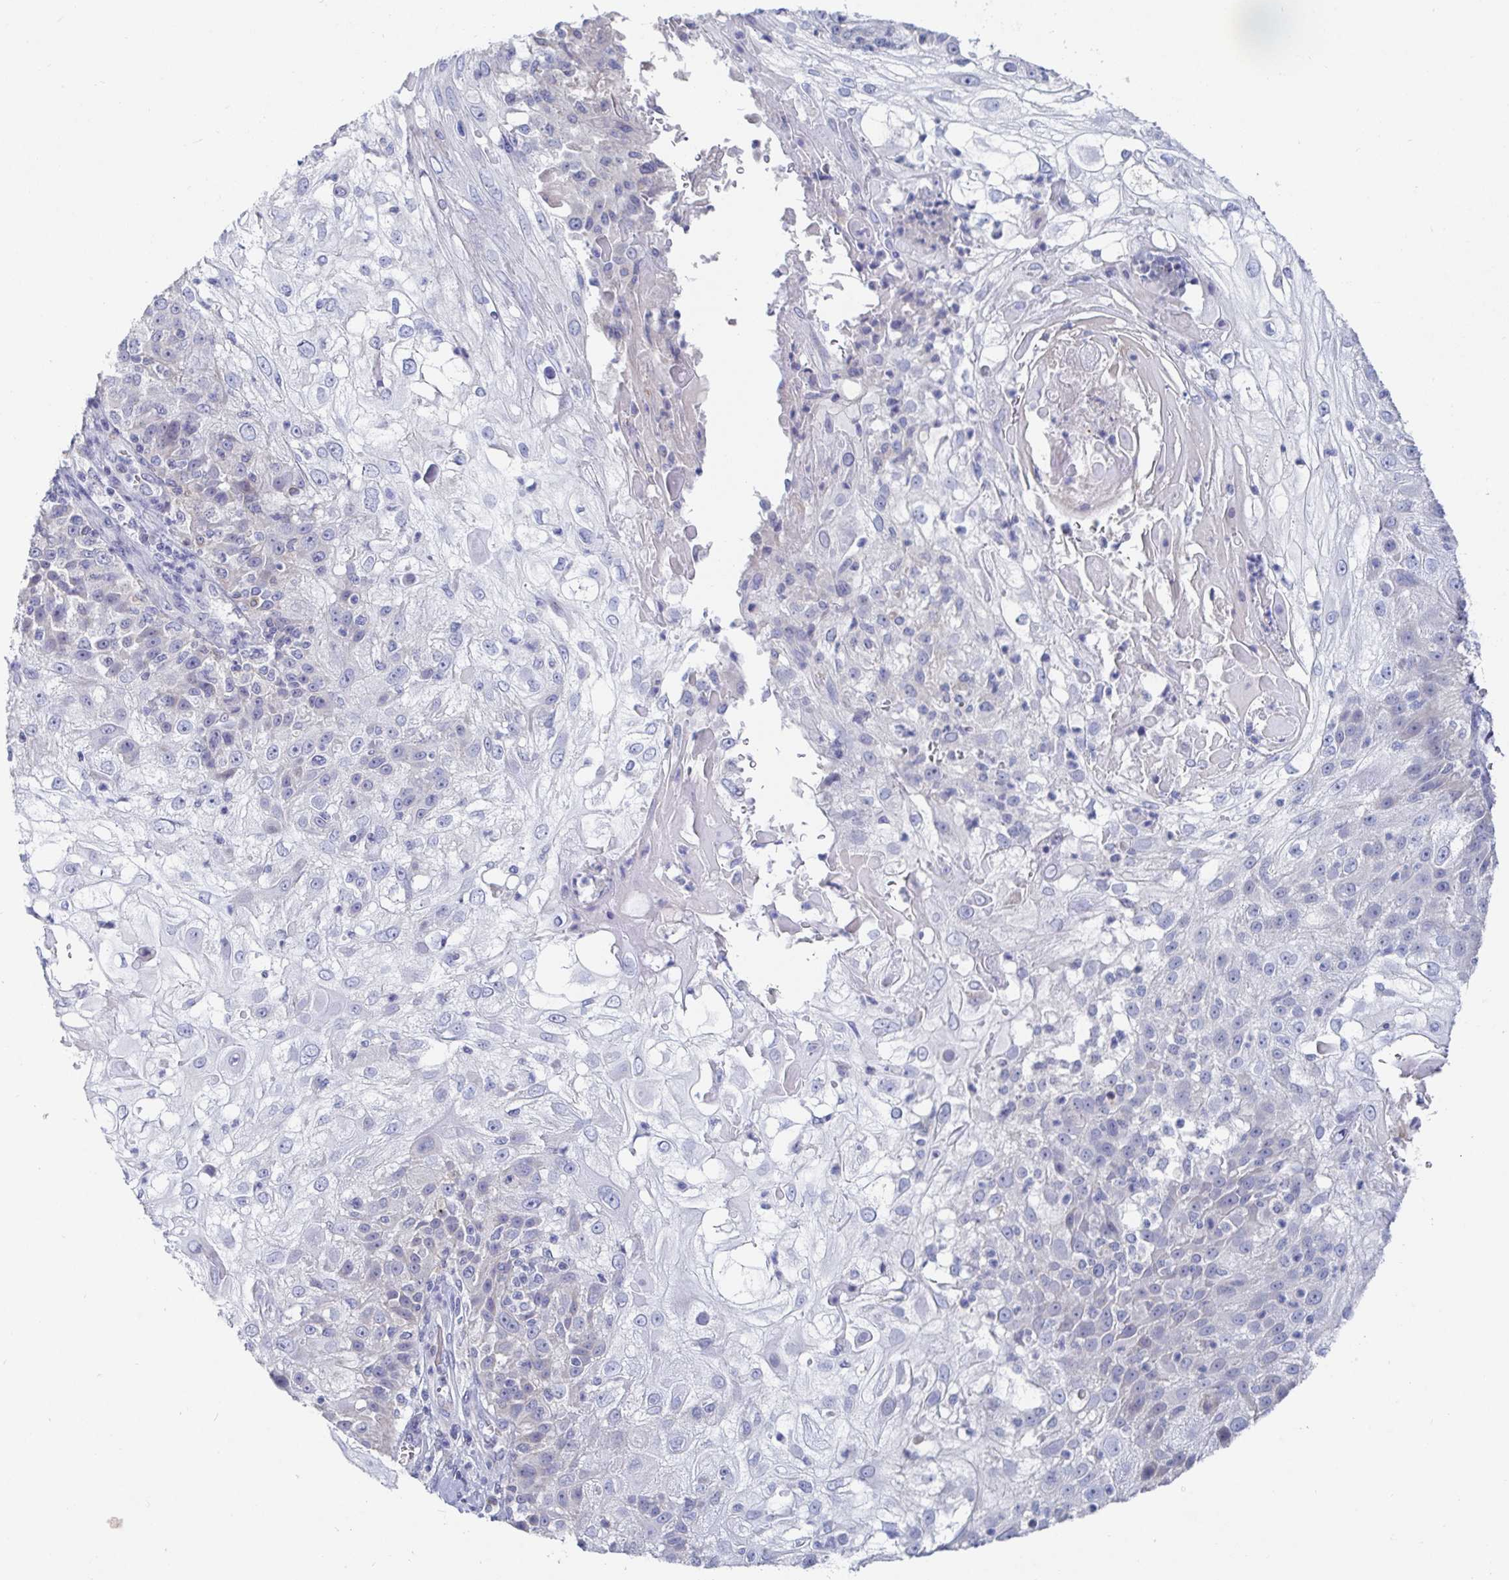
{"staining": {"intensity": "negative", "quantity": "none", "location": "none"}, "tissue": "skin cancer", "cell_type": "Tumor cells", "image_type": "cancer", "snomed": [{"axis": "morphology", "description": "Normal tissue, NOS"}, {"axis": "morphology", "description": "Squamous cell carcinoma, NOS"}, {"axis": "topography", "description": "Skin"}], "caption": "High power microscopy micrograph of an immunohistochemistry (IHC) image of skin squamous cell carcinoma, revealing no significant expression in tumor cells.", "gene": "ZNF430", "patient": {"sex": "female", "age": 83}}